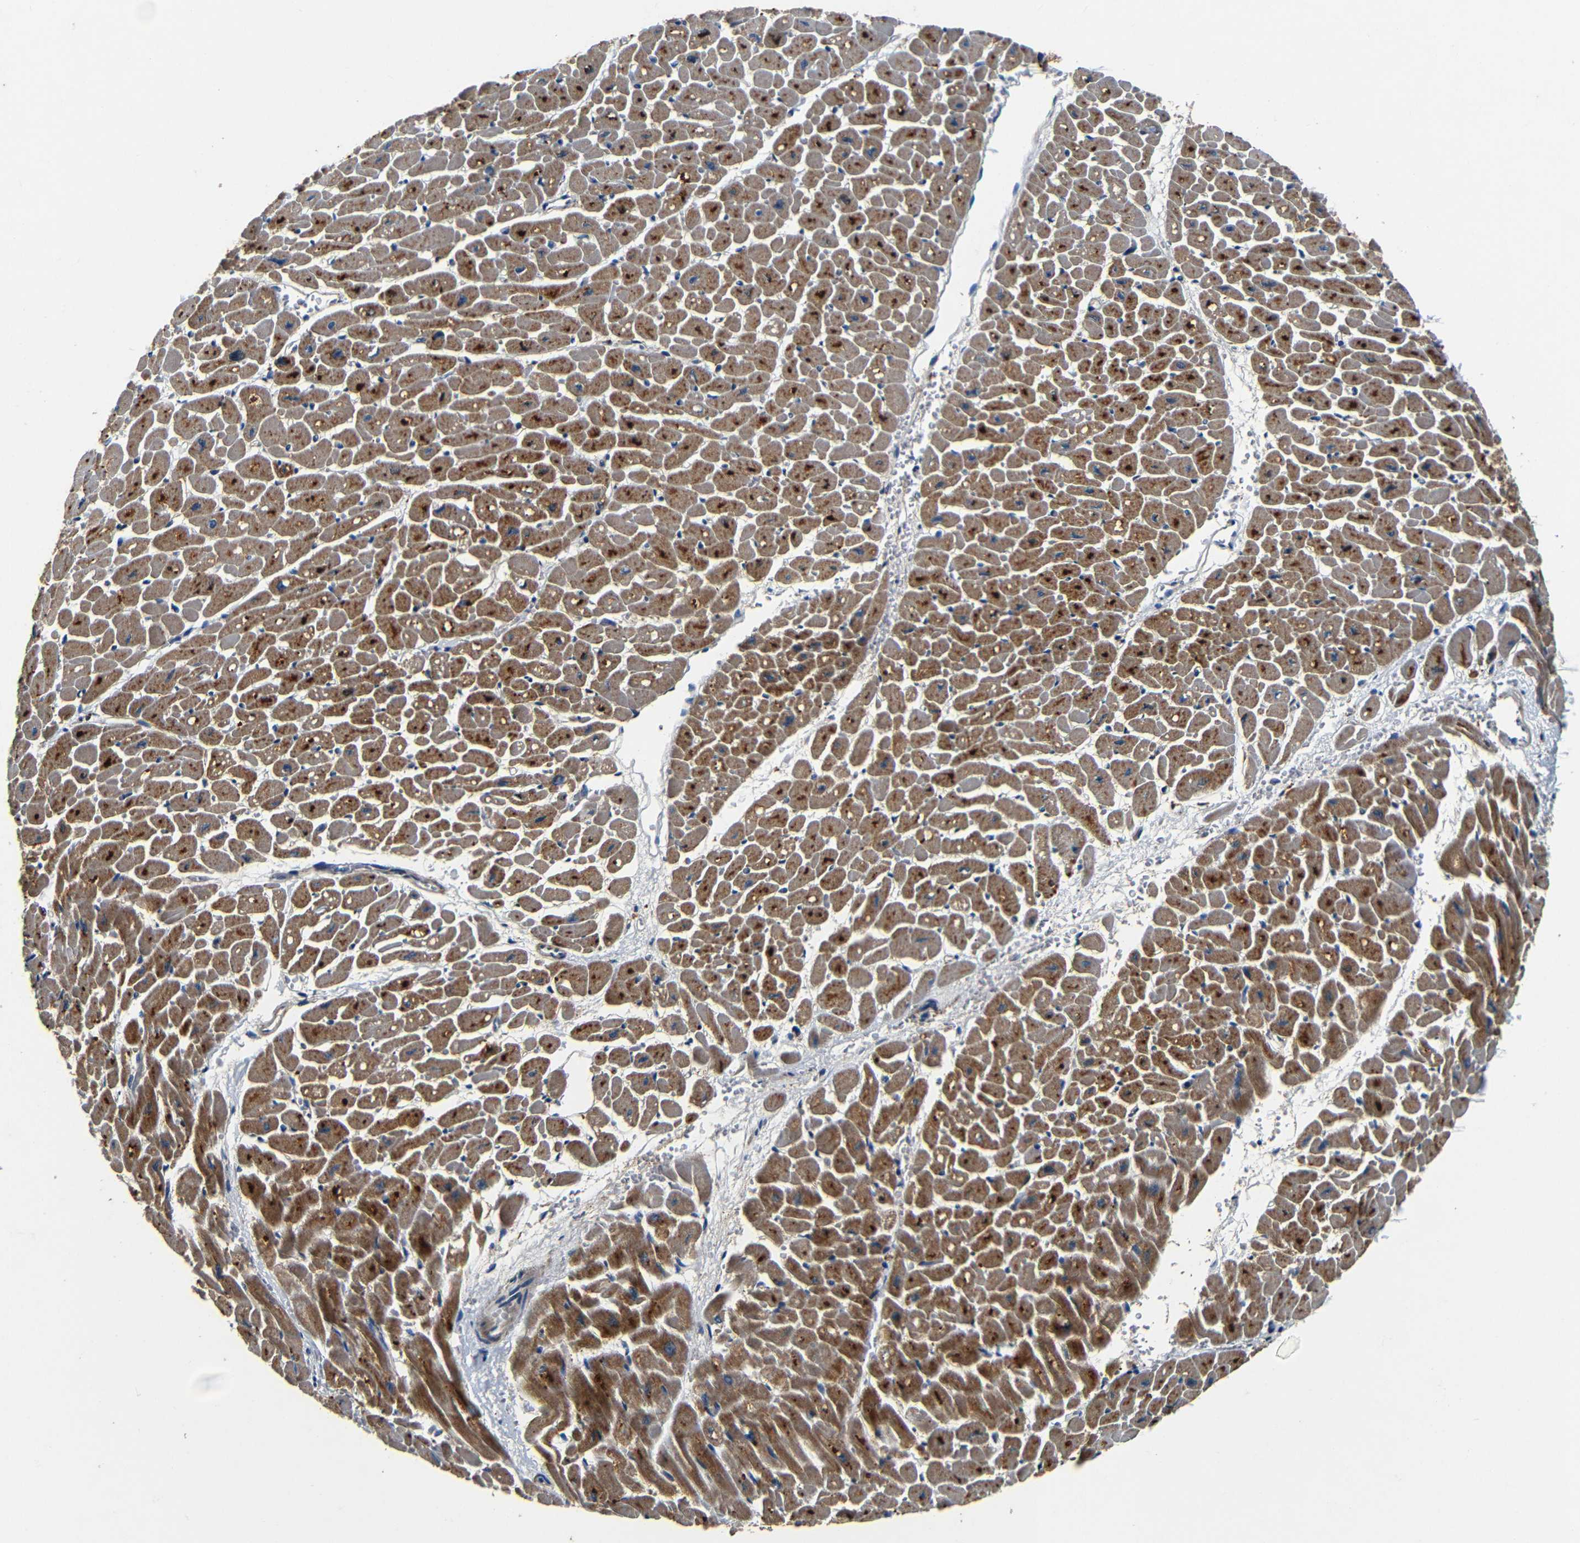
{"staining": {"intensity": "strong", "quantity": ">75%", "location": "cytoplasmic/membranous"}, "tissue": "heart muscle", "cell_type": "Cardiomyocytes", "image_type": "normal", "snomed": [{"axis": "morphology", "description": "Normal tissue, NOS"}, {"axis": "topography", "description": "Heart"}], "caption": "Immunohistochemical staining of benign human heart muscle shows strong cytoplasmic/membranous protein staining in about >75% of cardiomyocytes. The staining is performed using DAB brown chromogen to label protein expression. The nuclei are counter-stained blue using hematoxylin.", "gene": "MTX1", "patient": {"sex": "male", "age": 45}}